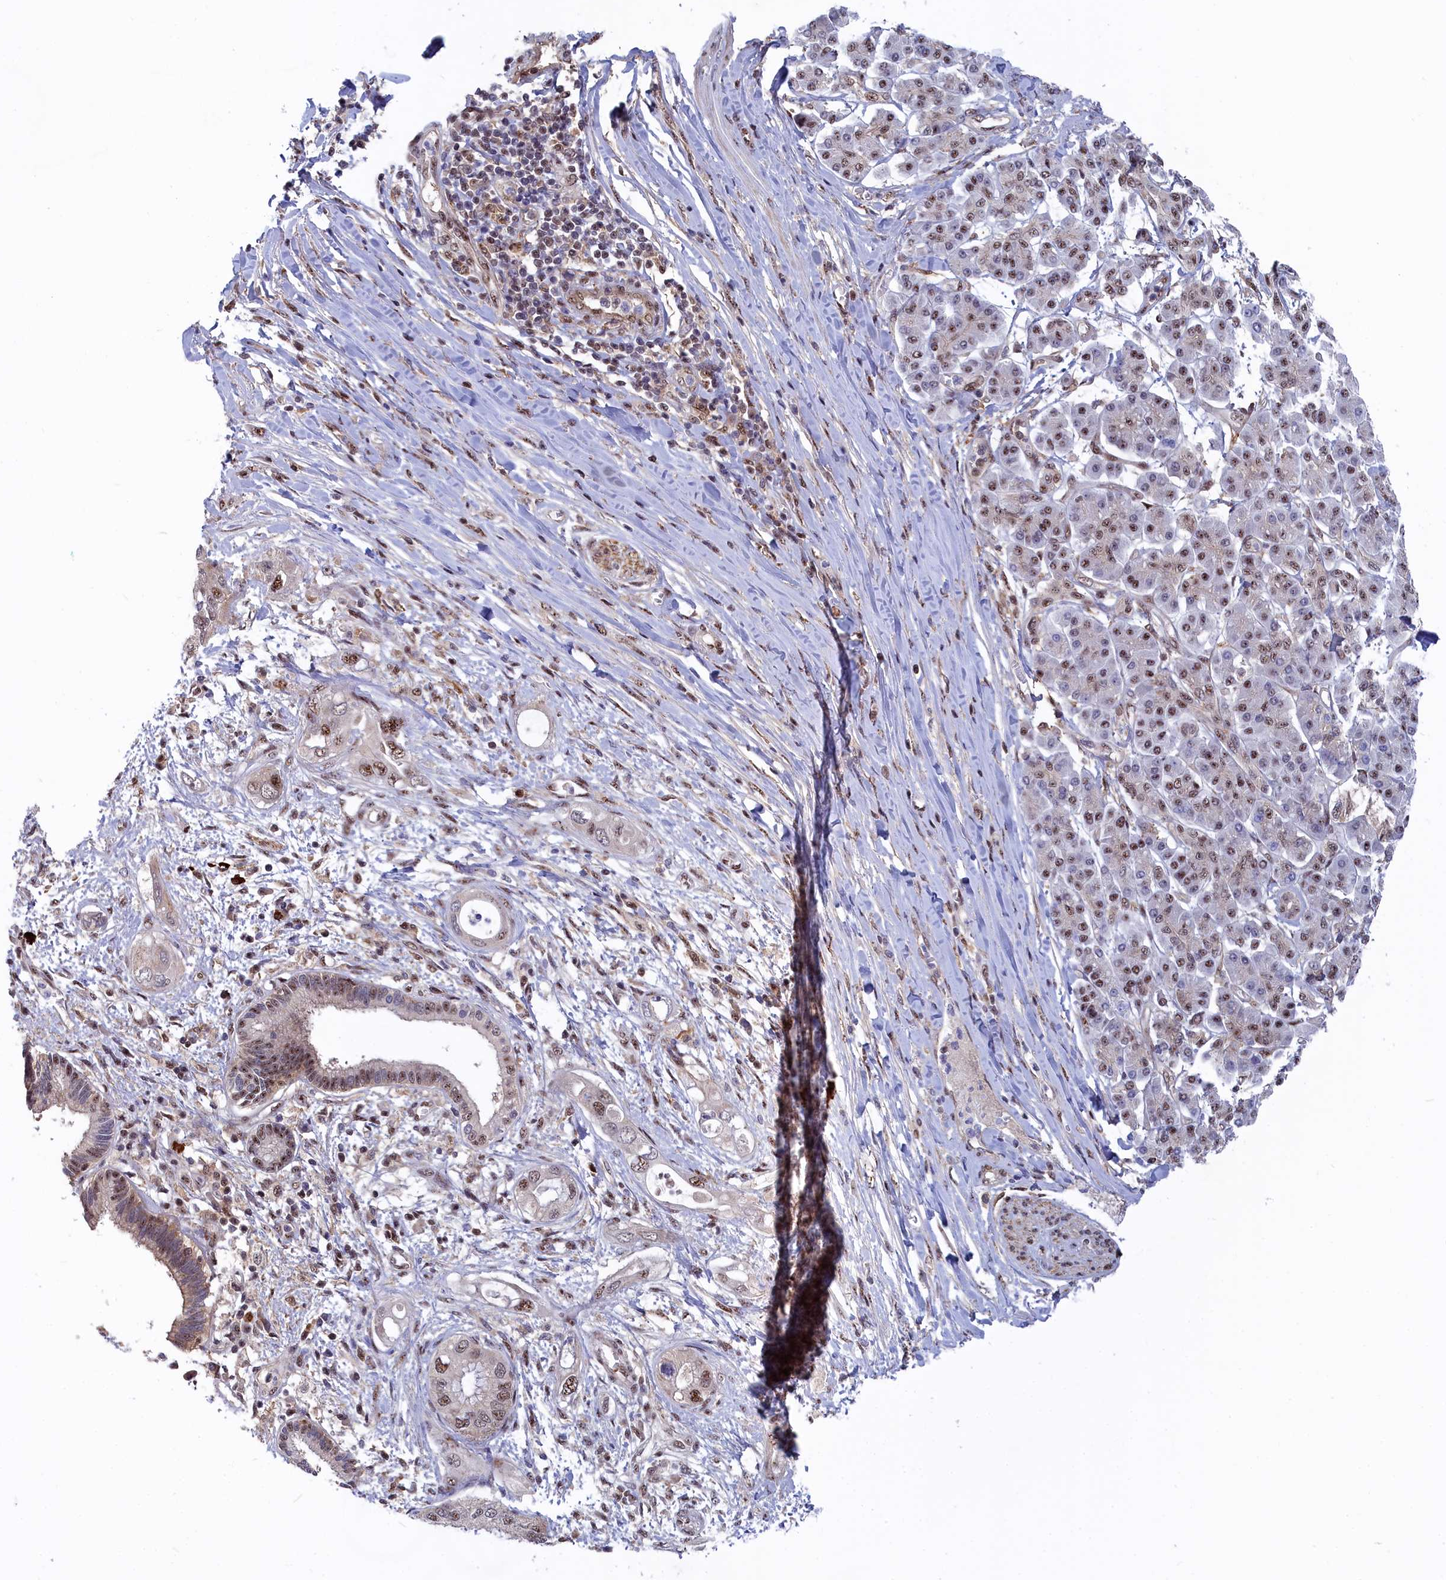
{"staining": {"intensity": "moderate", "quantity": "25%-75%", "location": "nuclear"}, "tissue": "pancreatic cancer", "cell_type": "Tumor cells", "image_type": "cancer", "snomed": [{"axis": "morphology", "description": "Inflammation, NOS"}, {"axis": "morphology", "description": "Adenocarcinoma, NOS"}, {"axis": "topography", "description": "Pancreas"}], "caption": "A brown stain labels moderate nuclear positivity of a protein in human pancreatic cancer tumor cells.", "gene": "TAB1", "patient": {"sex": "female", "age": 56}}